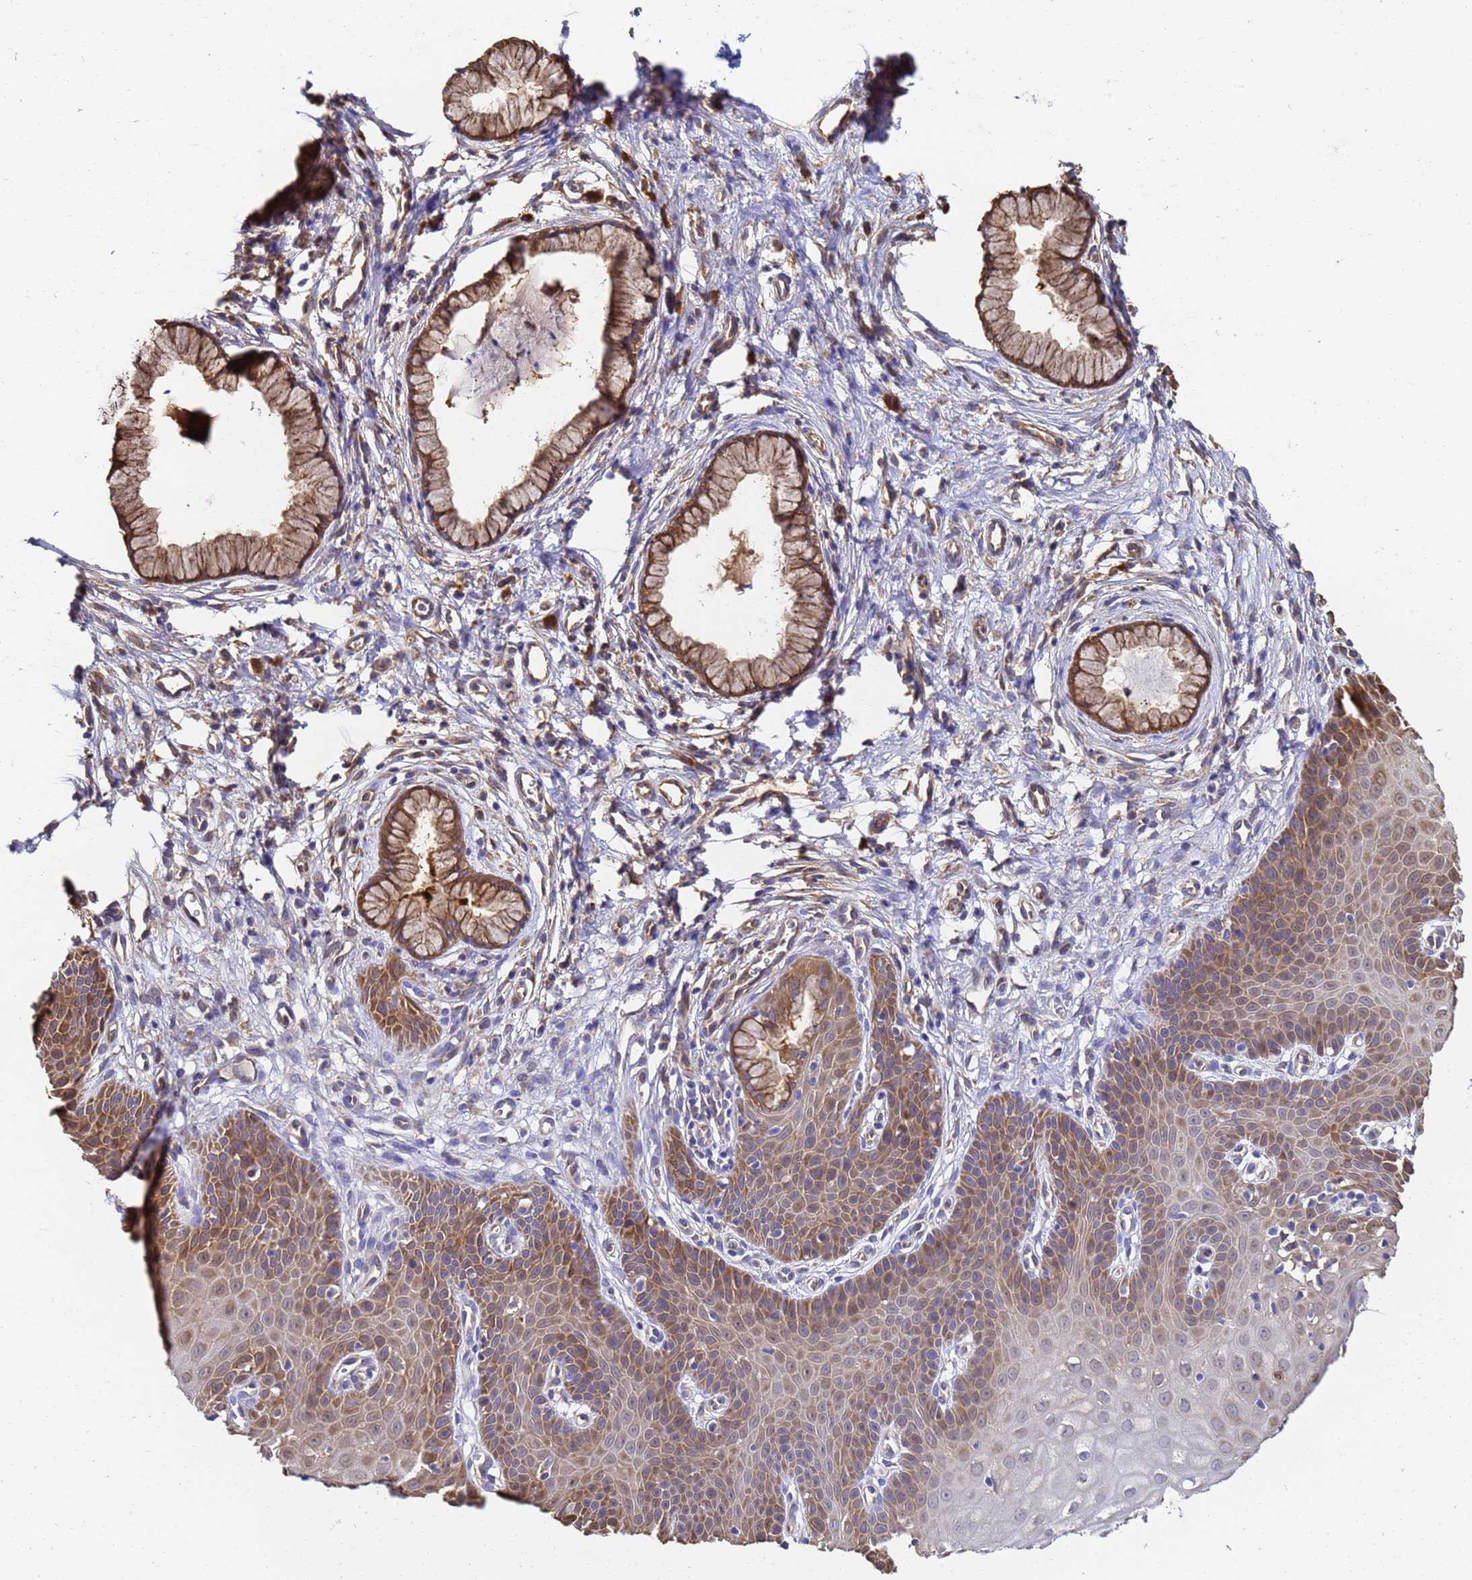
{"staining": {"intensity": "moderate", "quantity": ">75%", "location": "cytoplasmic/membranous"}, "tissue": "cervix", "cell_type": "Glandular cells", "image_type": "normal", "snomed": [{"axis": "morphology", "description": "Normal tissue, NOS"}, {"axis": "topography", "description": "Cervix"}], "caption": "The immunohistochemical stain highlights moderate cytoplasmic/membranous expression in glandular cells of benign cervix. (Brightfield microscopy of DAB IHC at high magnification).", "gene": "NME1", "patient": {"sex": "female", "age": 36}}